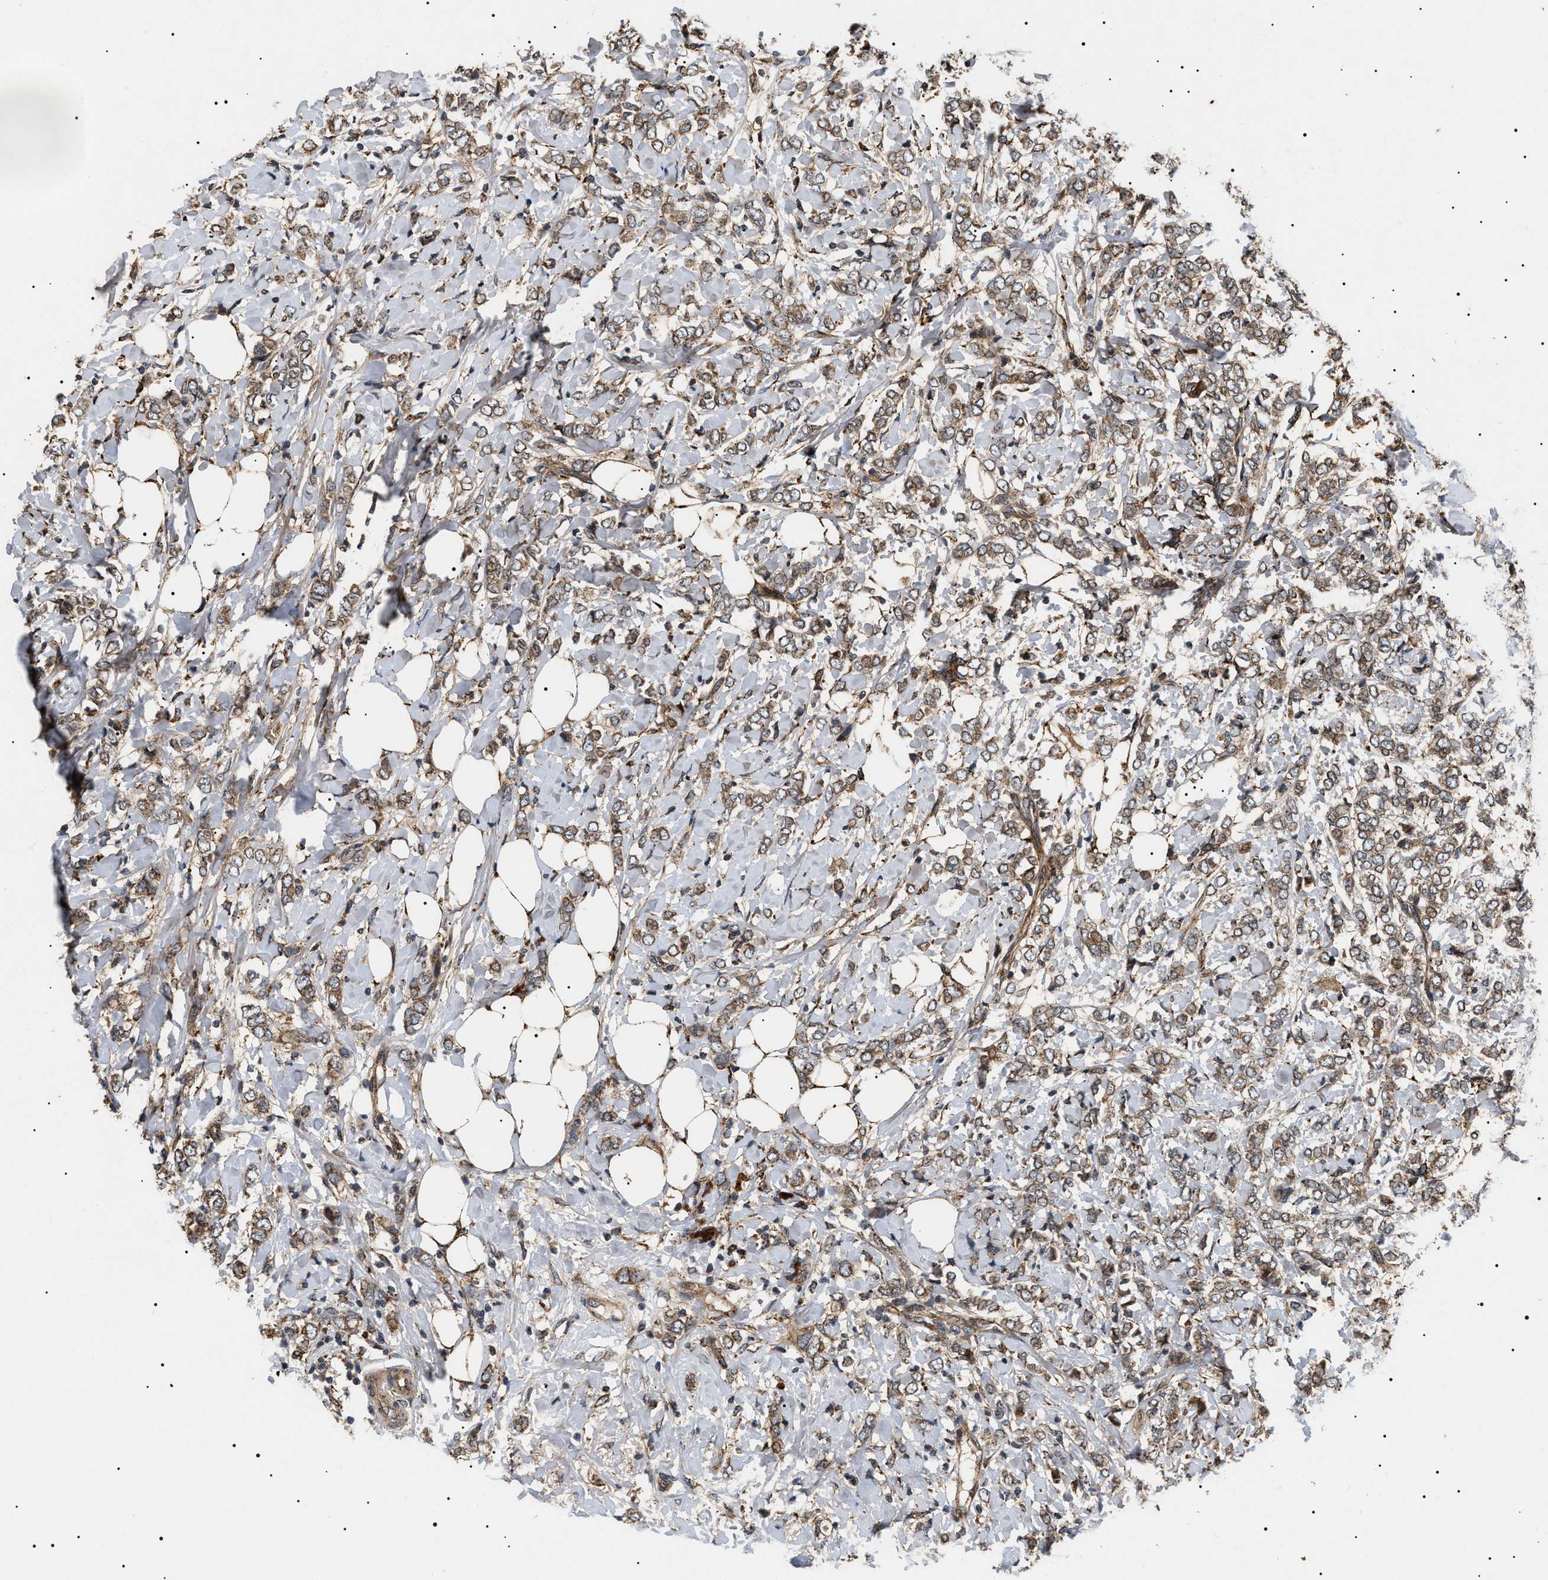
{"staining": {"intensity": "moderate", "quantity": ">75%", "location": "cytoplasmic/membranous"}, "tissue": "breast cancer", "cell_type": "Tumor cells", "image_type": "cancer", "snomed": [{"axis": "morphology", "description": "Normal tissue, NOS"}, {"axis": "morphology", "description": "Lobular carcinoma"}, {"axis": "topography", "description": "Breast"}], "caption": "Immunohistochemistry (DAB (3,3'-diaminobenzidine)) staining of human breast cancer demonstrates moderate cytoplasmic/membranous protein positivity in about >75% of tumor cells.", "gene": "ZBTB26", "patient": {"sex": "female", "age": 47}}